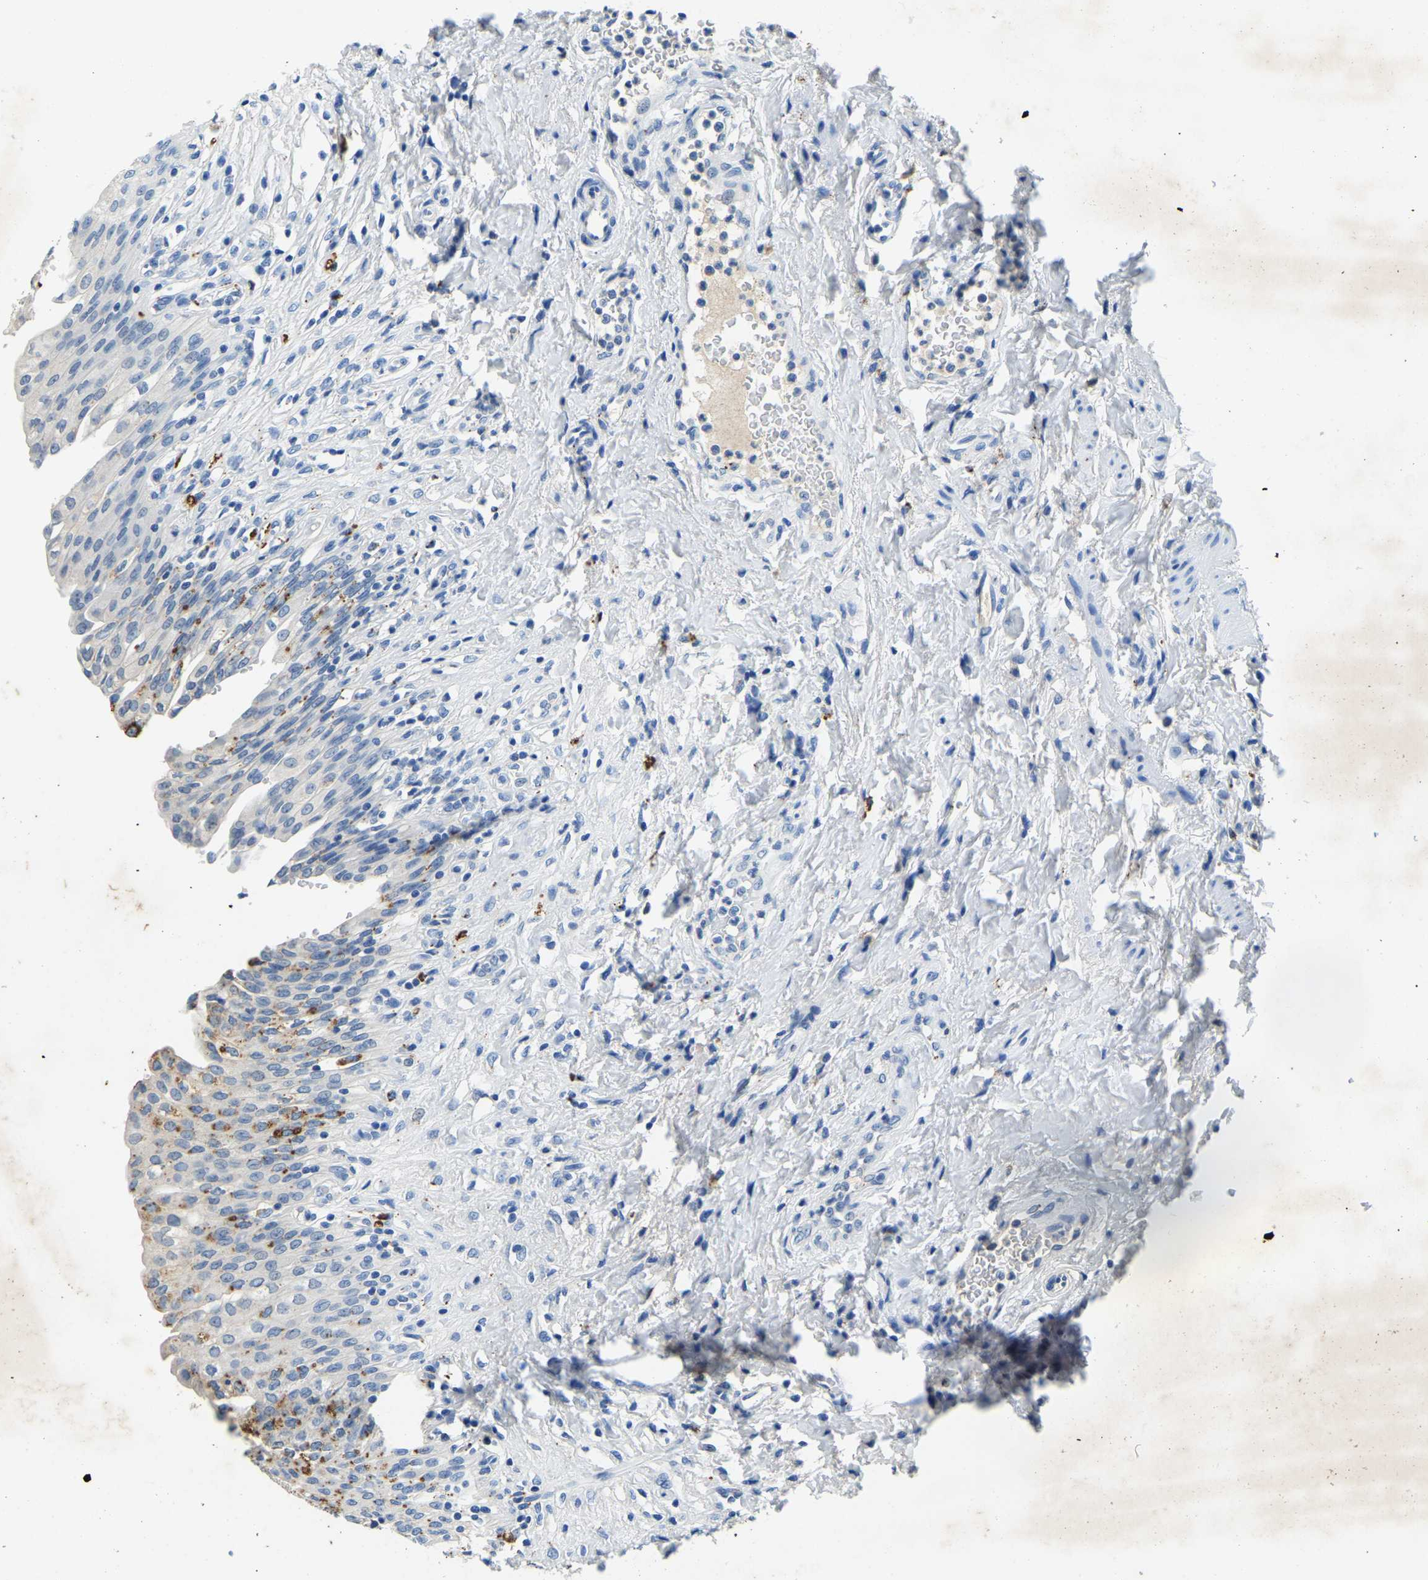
{"staining": {"intensity": "moderate", "quantity": "<25%", "location": "cytoplasmic/membranous"}, "tissue": "urinary bladder", "cell_type": "Urothelial cells", "image_type": "normal", "snomed": [{"axis": "morphology", "description": "Urothelial carcinoma, High grade"}, {"axis": "topography", "description": "Urinary bladder"}], "caption": "Immunohistochemical staining of benign urinary bladder displays <25% levels of moderate cytoplasmic/membranous protein expression in about <25% of urothelial cells.", "gene": "UBN2", "patient": {"sex": "male", "age": 46}}